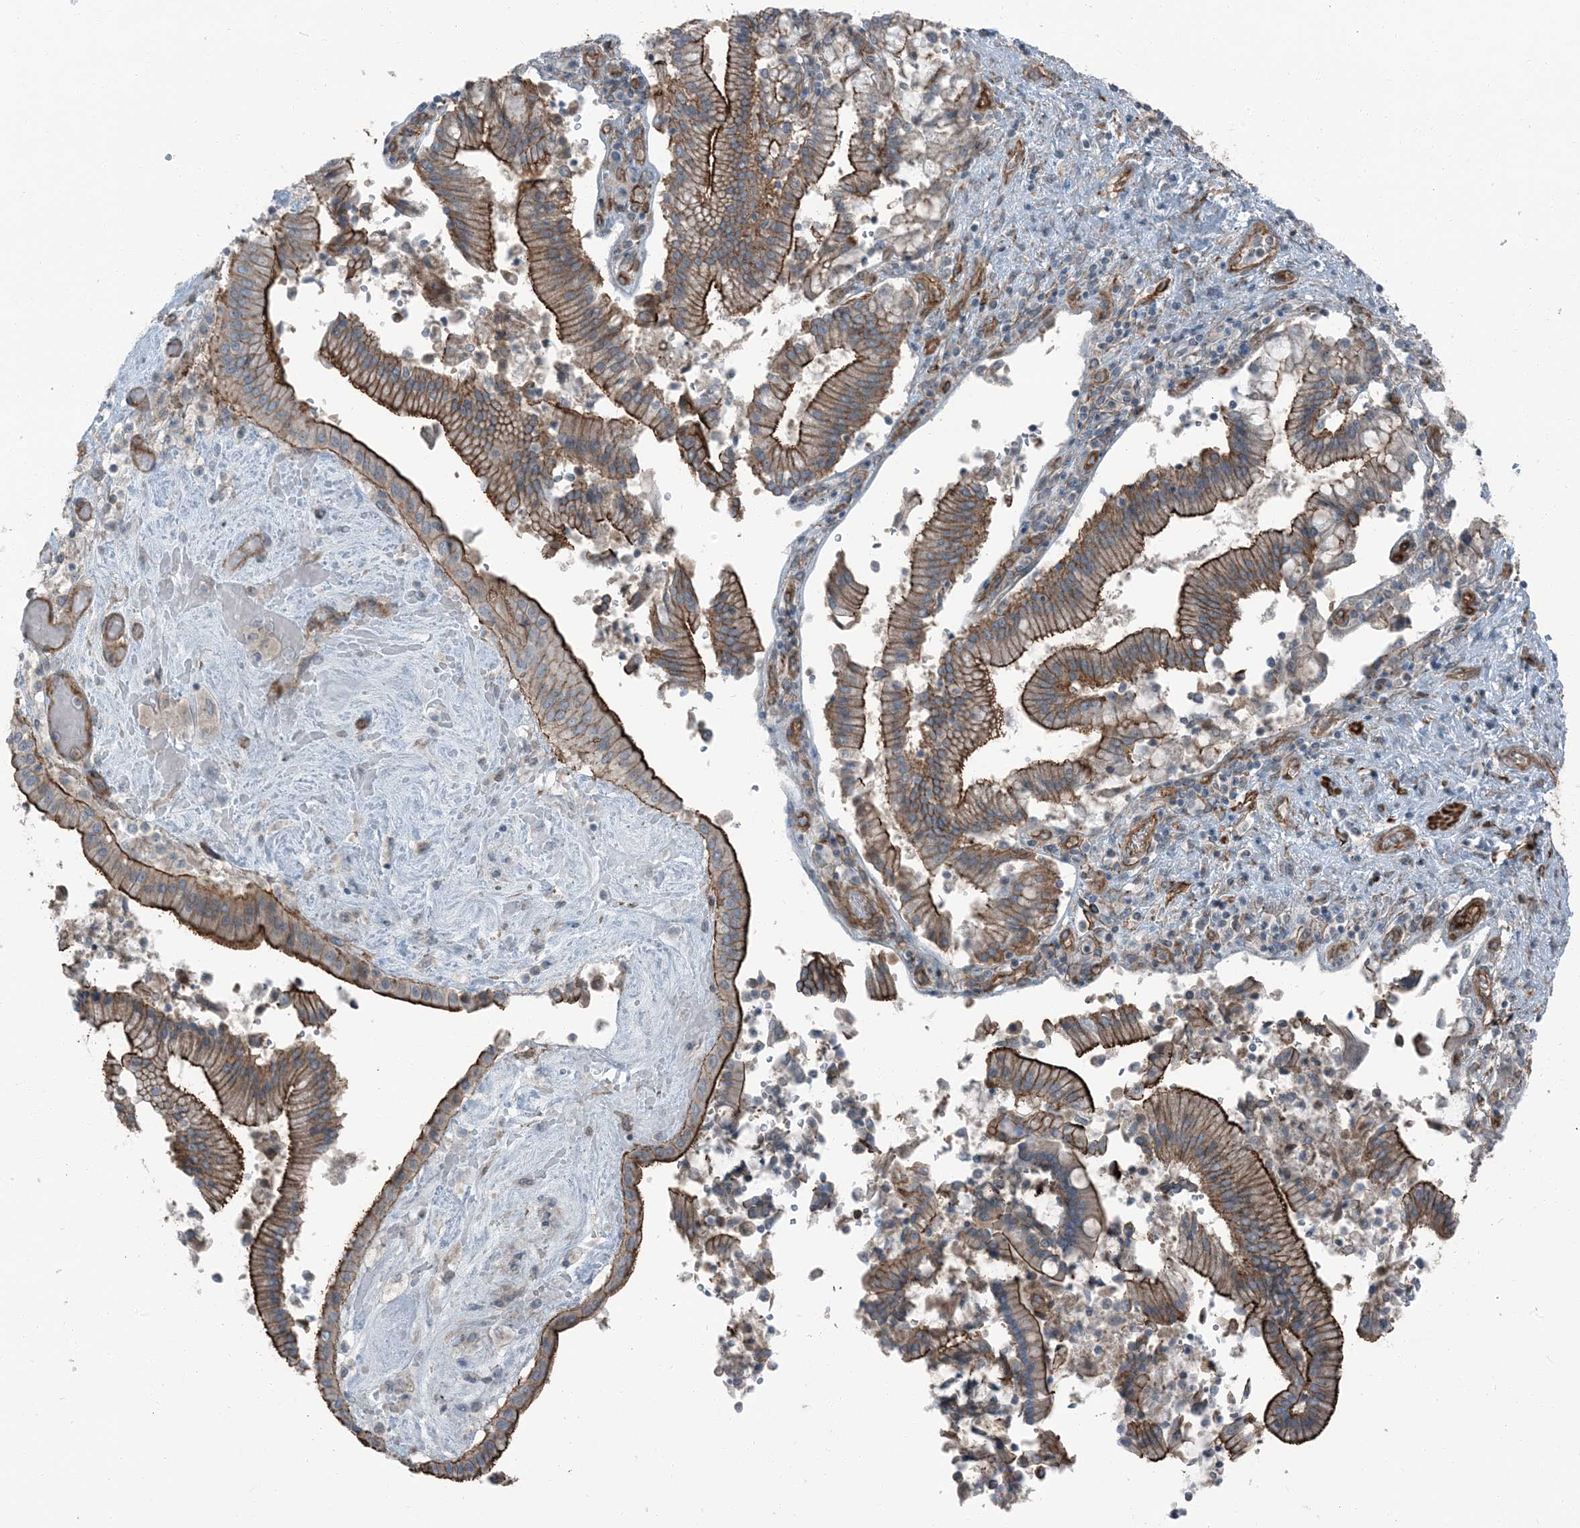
{"staining": {"intensity": "strong", "quantity": ">75%", "location": "cytoplasmic/membranous"}, "tissue": "pancreatic cancer", "cell_type": "Tumor cells", "image_type": "cancer", "snomed": [{"axis": "morphology", "description": "Adenocarcinoma, NOS"}, {"axis": "topography", "description": "Pancreas"}], "caption": "Human pancreatic cancer stained with a brown dye reveals strong cytoplasmic/membranous positive expression in approximately >75% of tumor cells.", "gene": "ZFP90", "patient": {"sex": "male", "age": 46}}